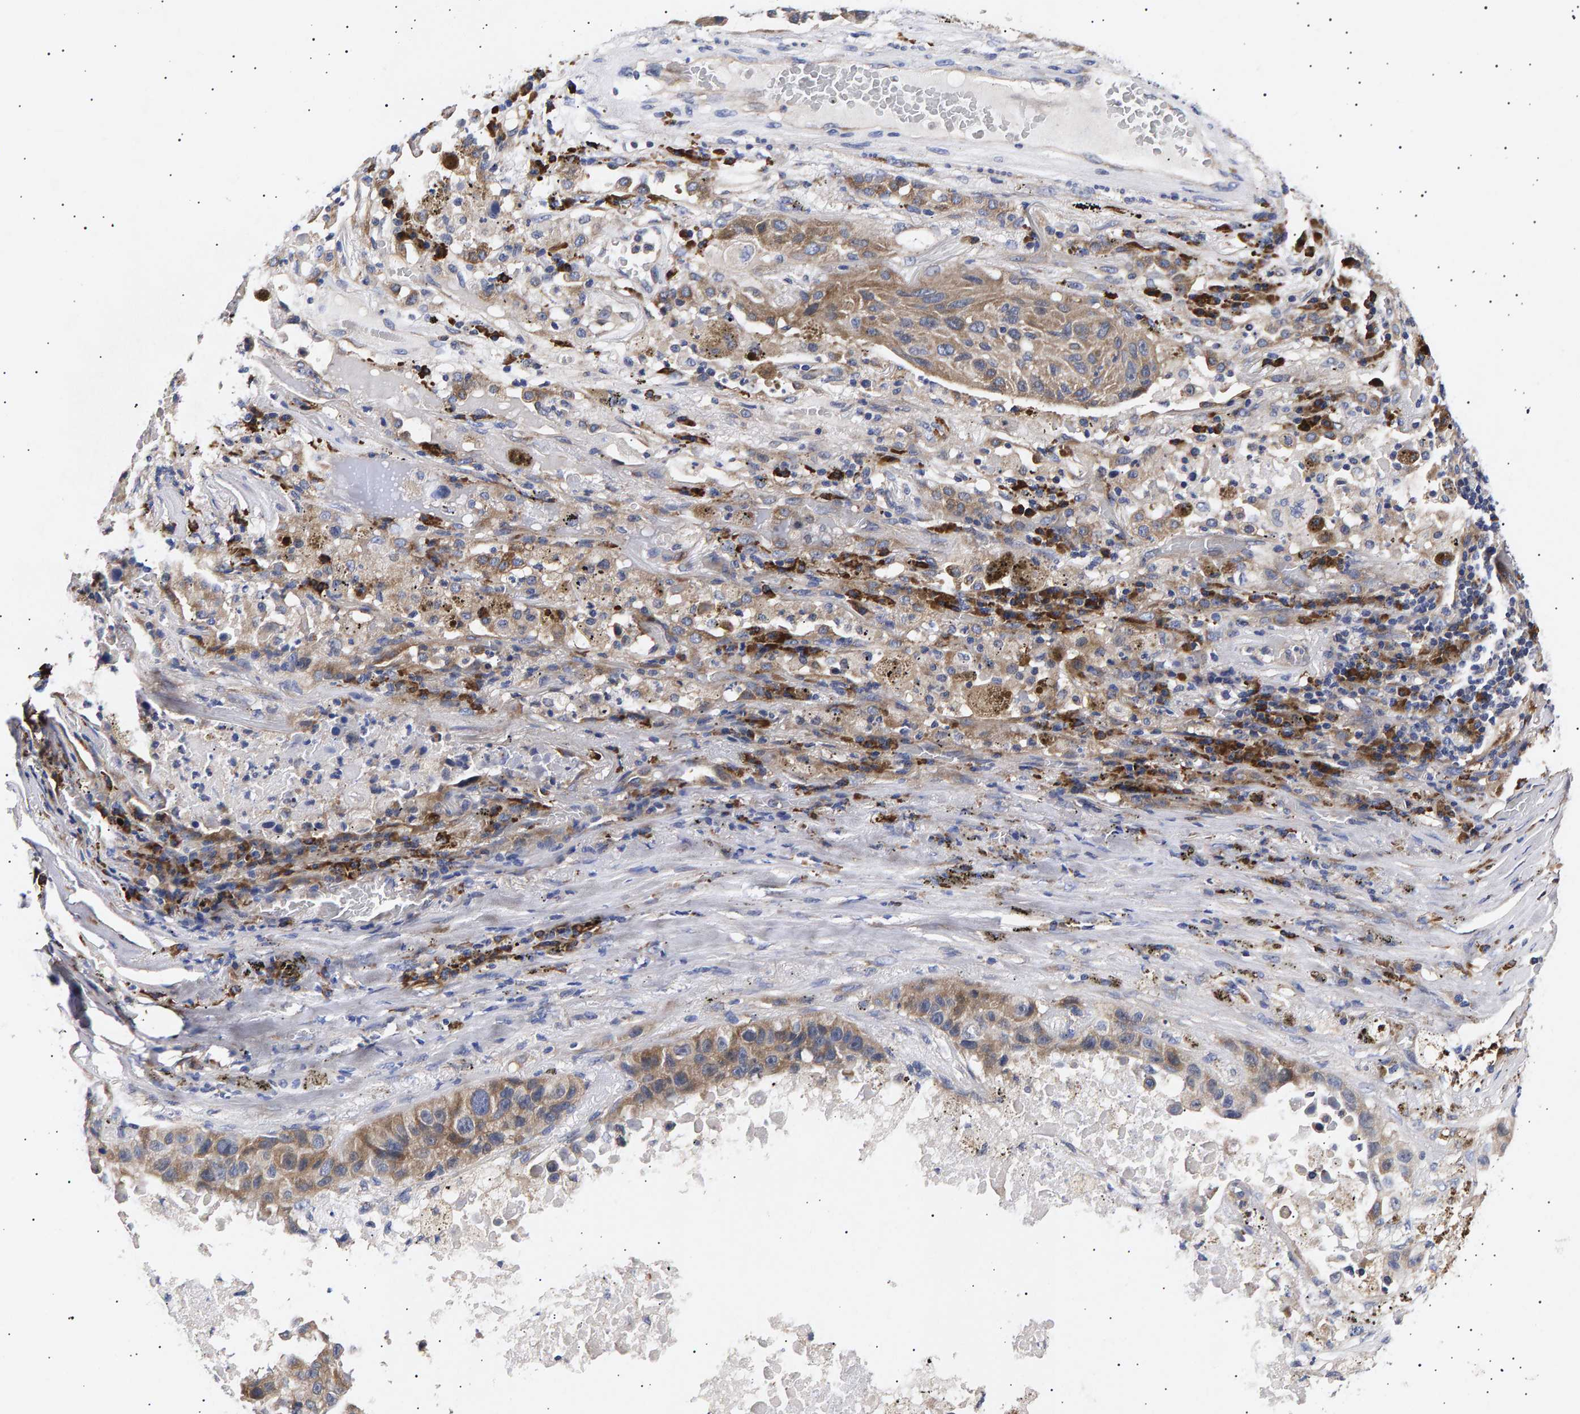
{"staining": {"intensity": "weak", "quantity": "25%-75%", "location": "cytoplasmic/membranous"}, "tissue": "lung cancer", "cell_type": "Tumor cells", "image_type": "cancer", "snomed": [{"axis": "morphology", "description": "Squamous cell carcinoma, NOS"}, {"axis": "topography", "description": "Lung"}], "caption": "Lung cancer stained with IHC demonstrates weak cytoplasmic/membranous expression in approximately 25%-75% of tumor cells. (Brightfield microscopy of DAB IHC at high magnification).", "gene": "ANKRD40", "patient": {"sex": "male", "age": 57}}